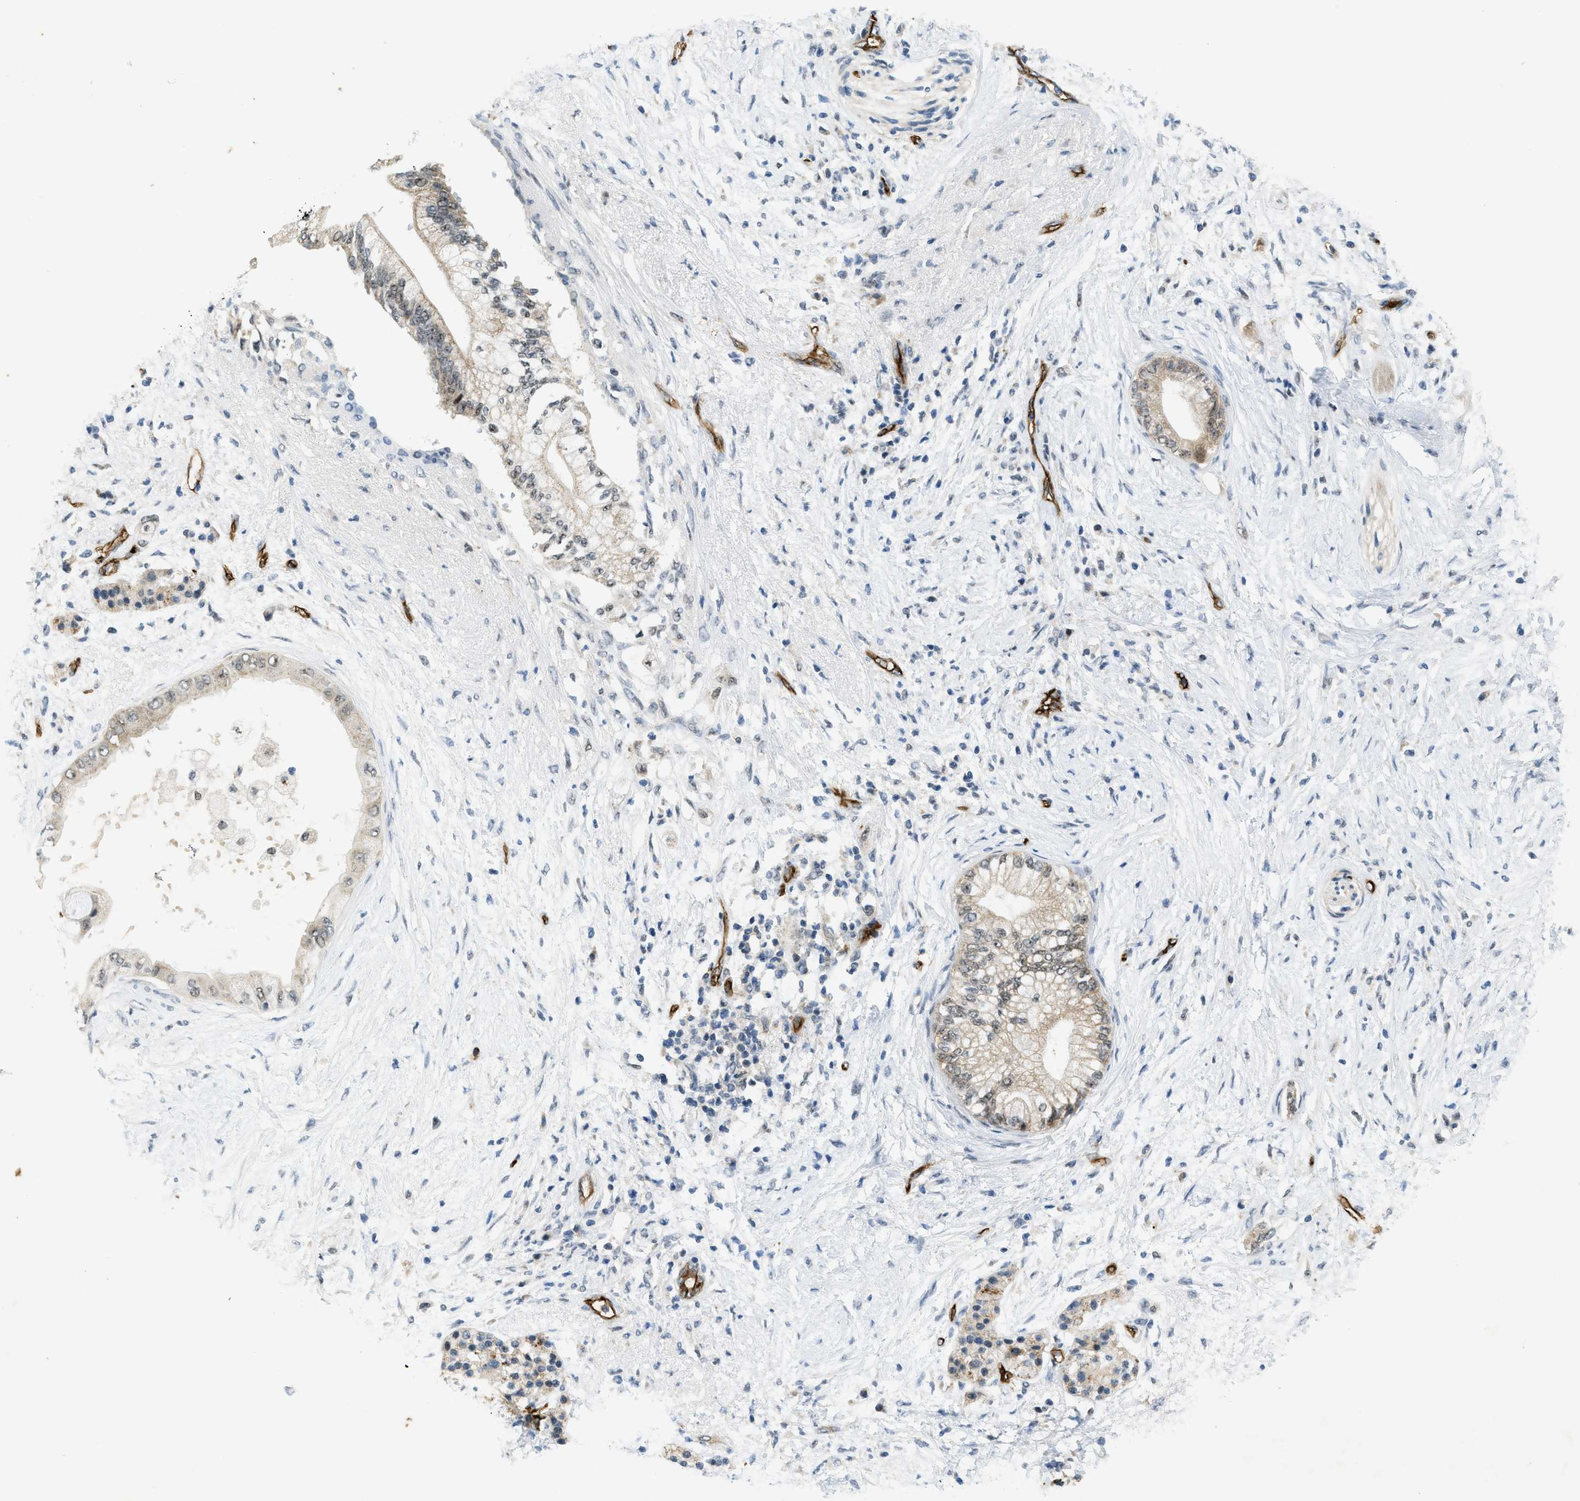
{"staining": {"intensity": "weak", "quantity": "25%-75%", "location": "cytoplasmic/membranous"}, "tissue": "pancreatic cancer", "cell_type": "Tumor cells", "image_type": "cancer", "snomed": [{"axis": "morphology", "description": "Normal tissue, NOS"}, {"axis": "morphology", "description": "Adenocarcinoma, NOS"}, {"axis": "topography", "description": "Pancreas"}, {"axis": "topography", "description": "Duodenum"}], "caption": "Pancreatic adenocarcinoma tissue shows weak cytoplasmic/membranous expression in approximately 25%-75% of tumor cells, visualized by immunohistochemistry.", "gene": "SLCO2A1", "patient": {"sex": "female", "age": 60}}